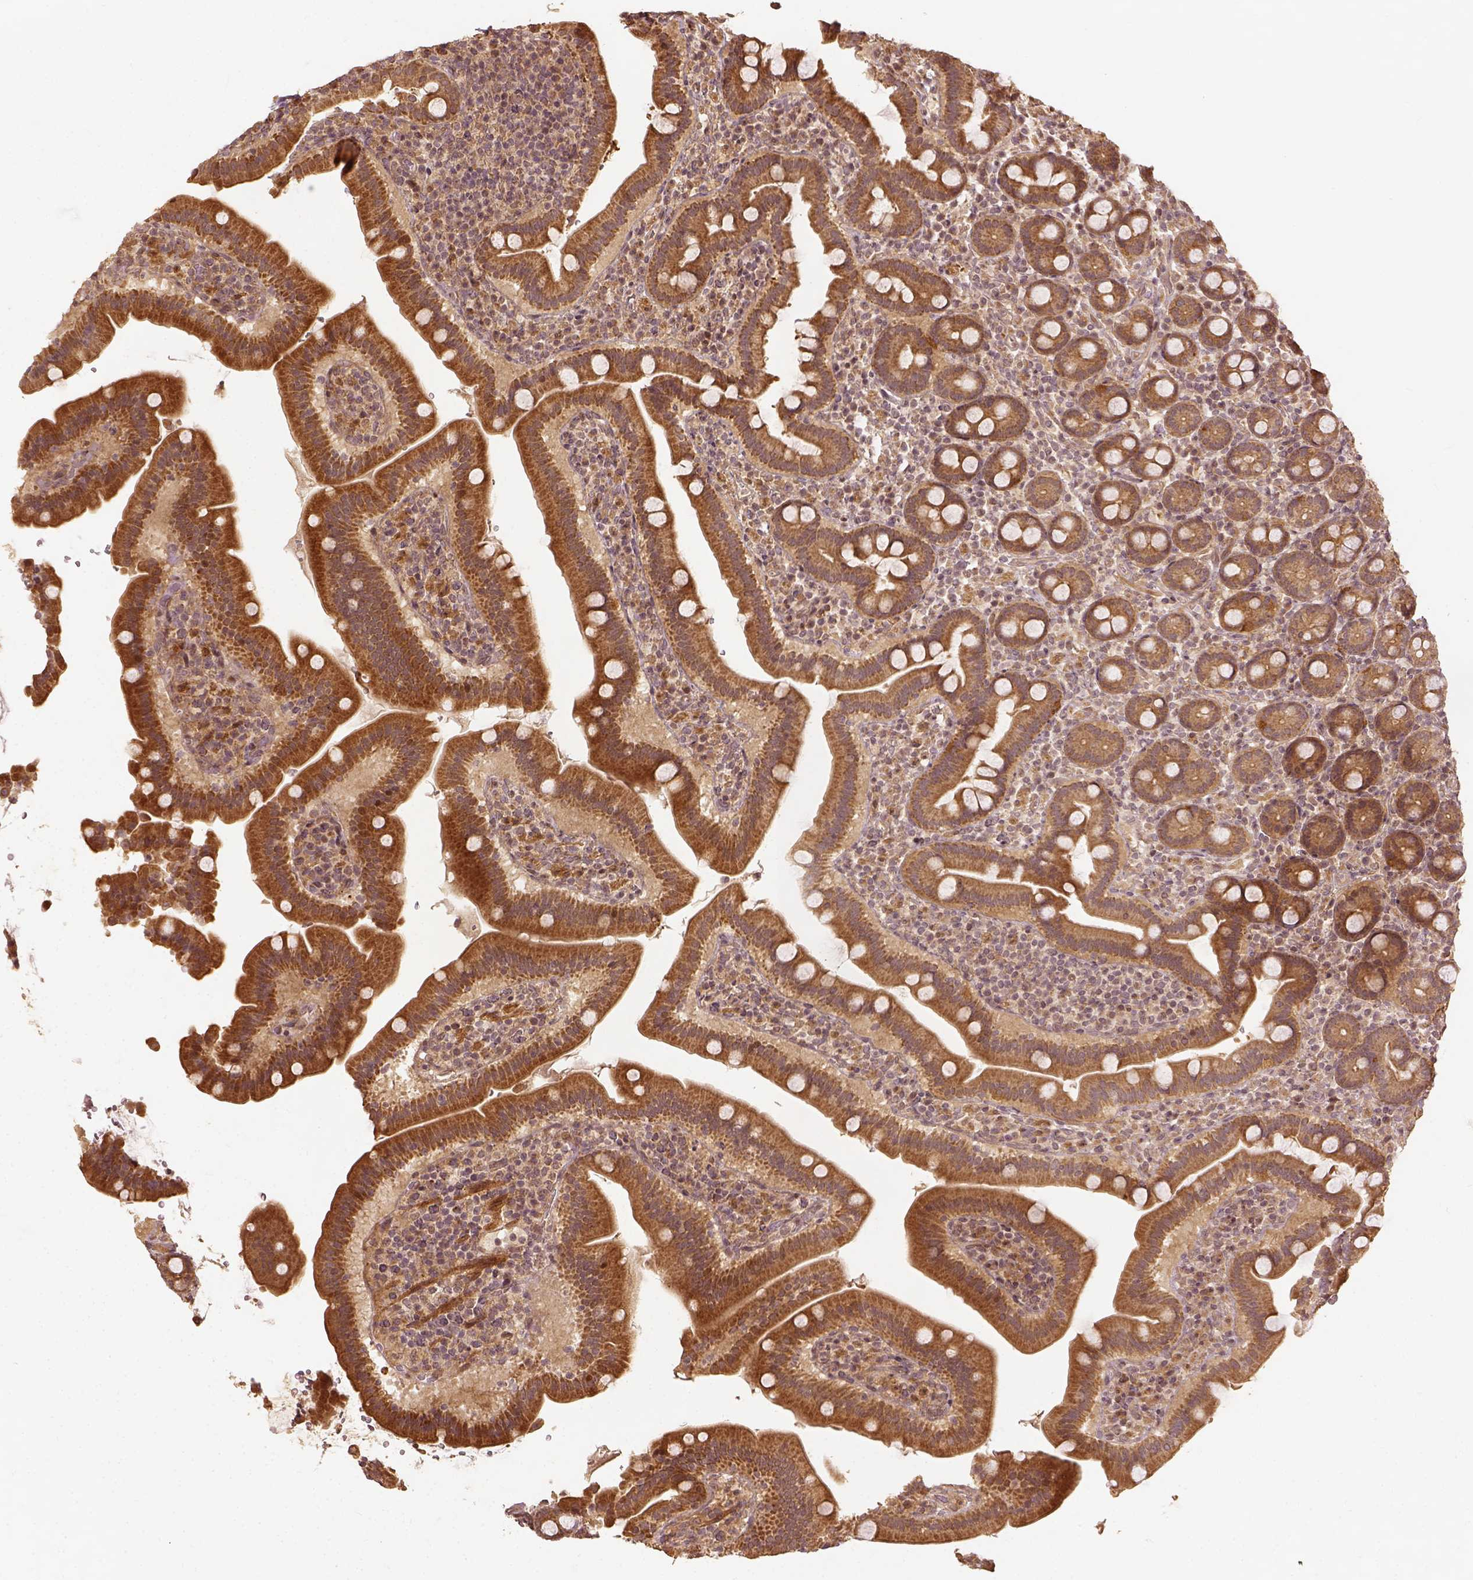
{"staining": {"intensity": "moderate", "quantity": ">75%", "location": "cytoplasmic/membranous"}, "tissue": "small intestine", "cell_type": "Glandular cells", "image_type": "normal", "snomed": [{"axis": "morphology", "description": "Normal tissue, NOS"}, {"axis": "topography", "description": "Small intestine"}], "caption": "IHC (DAB) staining of normal human small intestine reveals moderate cytoplasmic/membranous protein expression in approximately >75% of glandular cells.", "gene": "VEGFA", "patient": {"sex": "male", "age": 26}}